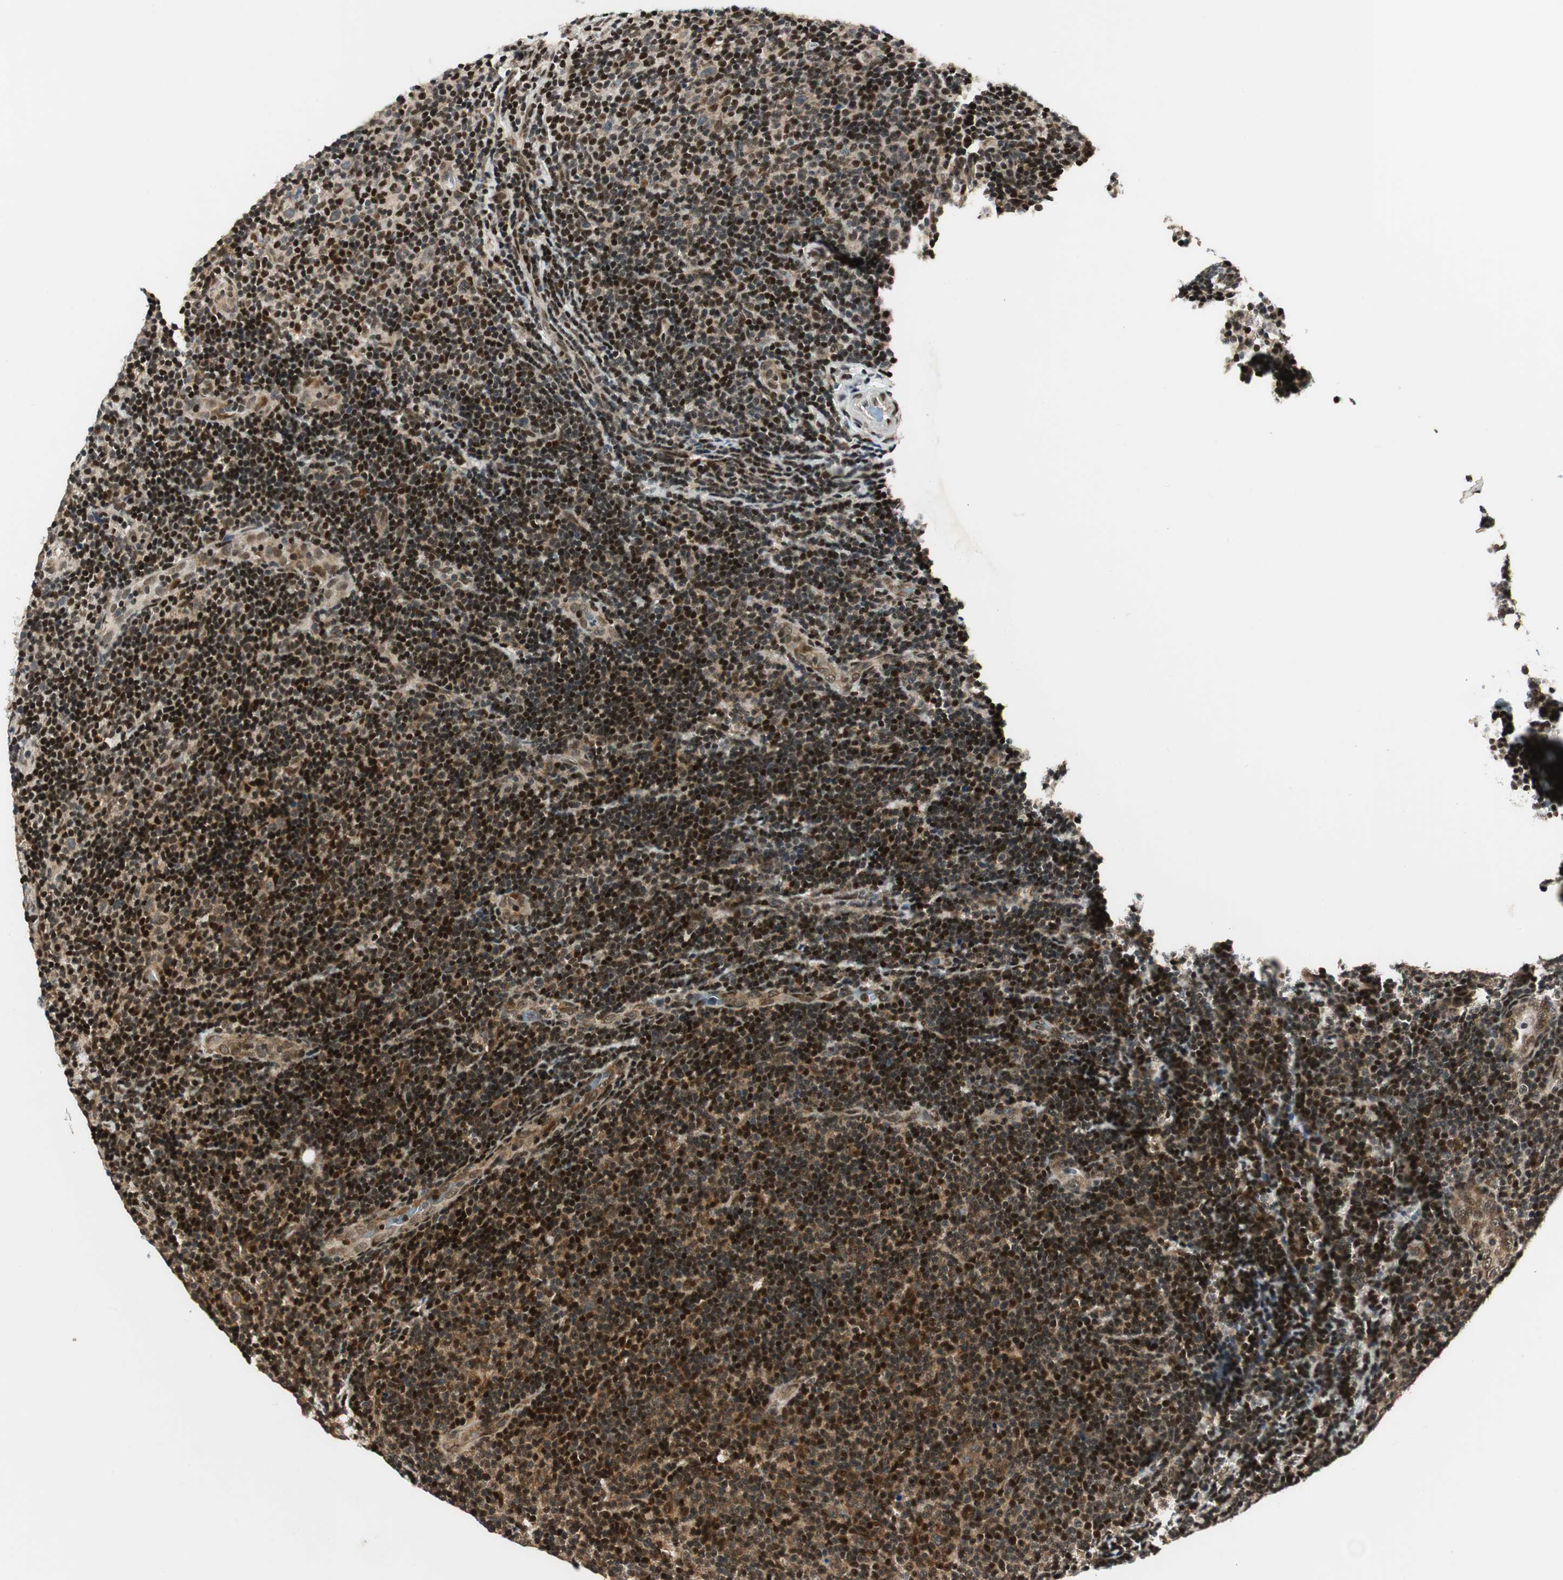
{"staining": {"intensity": "strong", "quantity": ">75%", "location": "nuclear"}, "tissue": "lymphoma", "cell_type": "Tumor cells", "image_type": "cancer", "snomed": [{"axis": "morphology", "description": "Malignant lymphoma, non-Hodgkin's type, Low grade"}, {"axis": "topography", "description": "Lymph node"}], "caption": "DAB (3,3'-diaminobenzidine) immunohistochemical staining of malignant lymphoma, non-Hodgkin's type (low-grade) reveals strong nuclear protein staining in approximately >75% of tumor cells.", "gene": "RING1", "patient": {"sex": "male", "age": 83}}